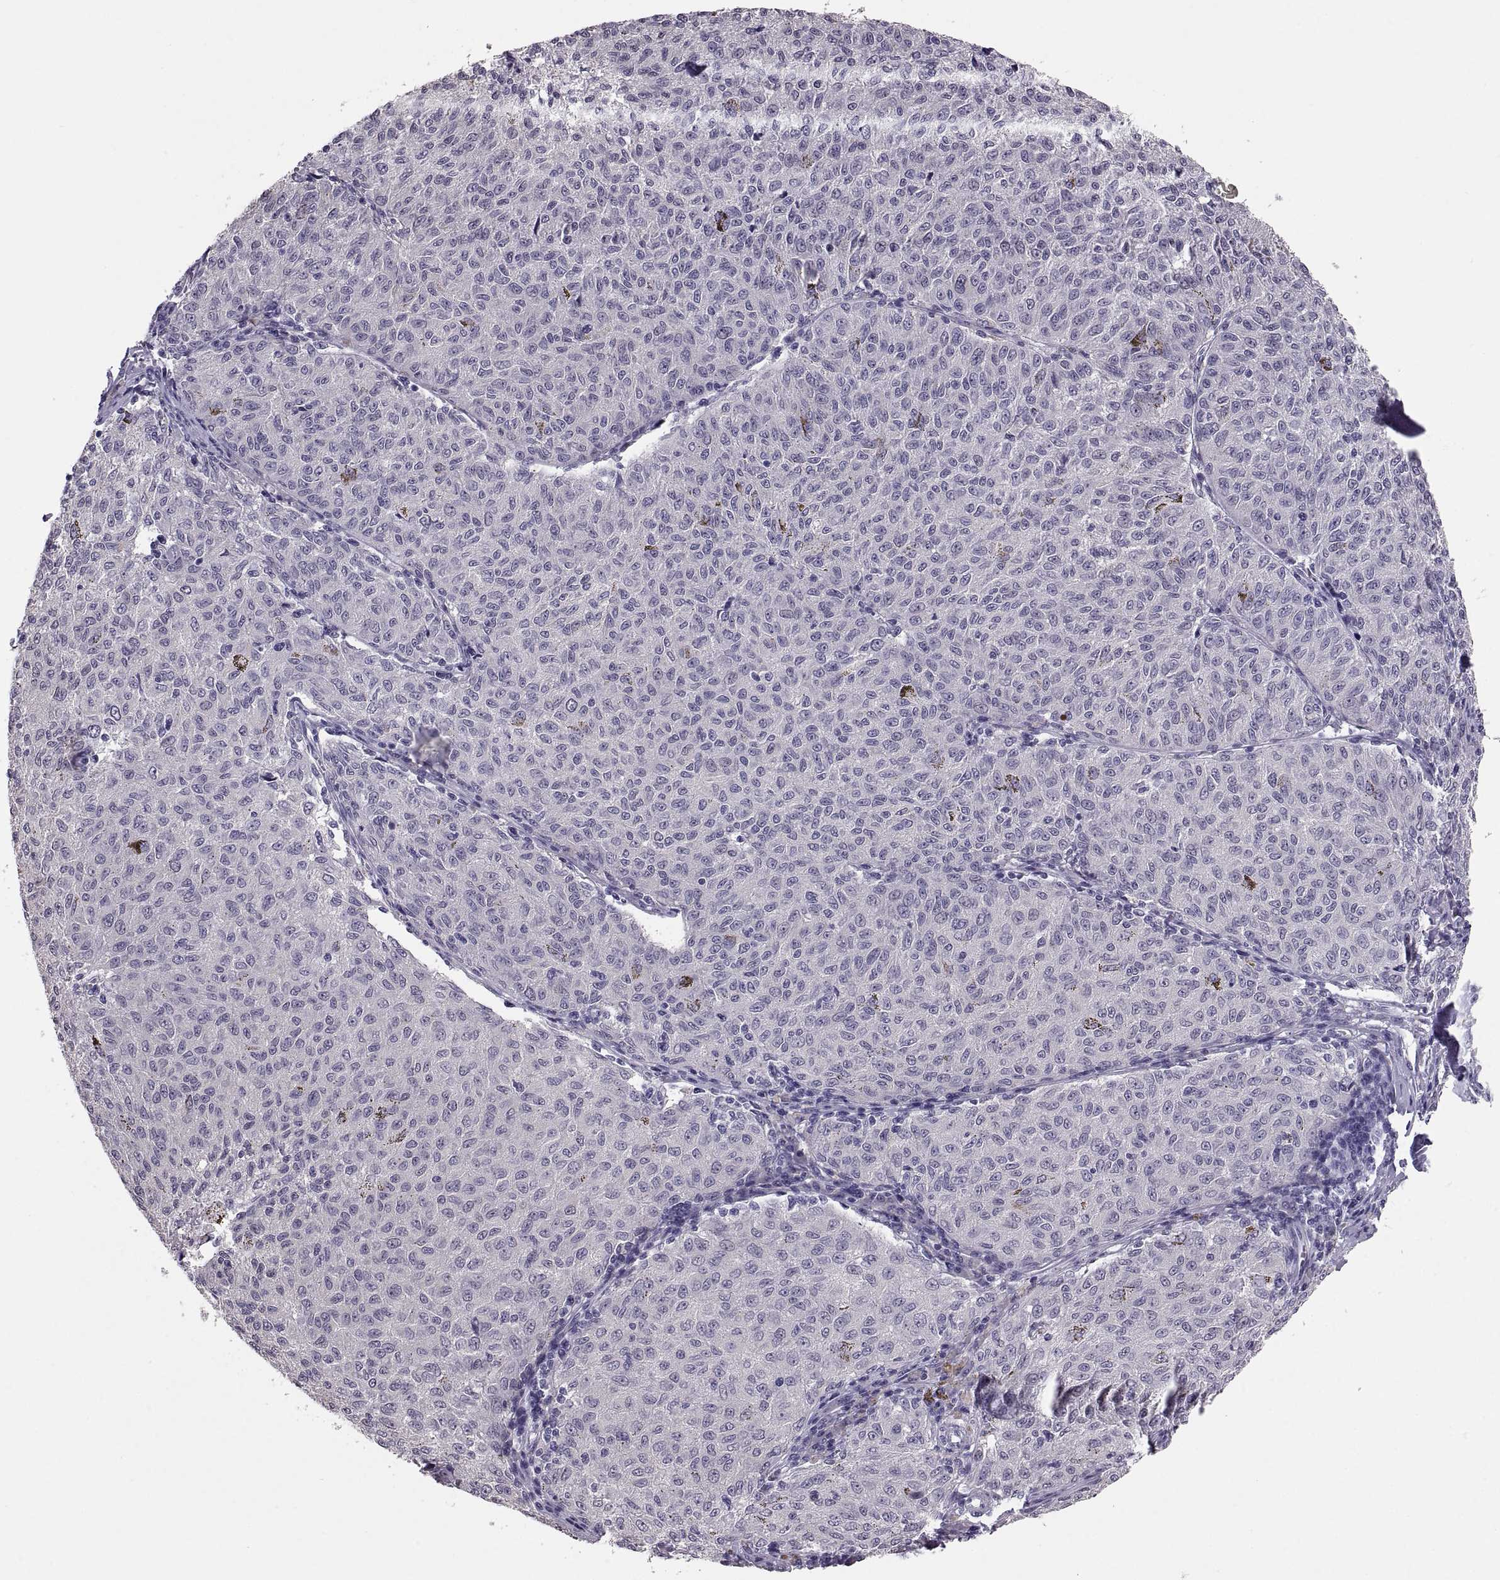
{"staining": {"intensity": "negative", "quantity": "none", "location": "none"}, "tissue": "melanoma", "cell_type": "Tumor cells", "image_type": "cancer", "snomed": [{"axis": "morphology", "description": "Malignant melanoma, NOS"}, {"axis": "topography", "description": "Skin"}], "caption": "The micrograph exhibits no significant expression in tumor cells of malignant melanoma.", "gene": "MAGEB18", "patient": {"sex": "female", "age": 72}}